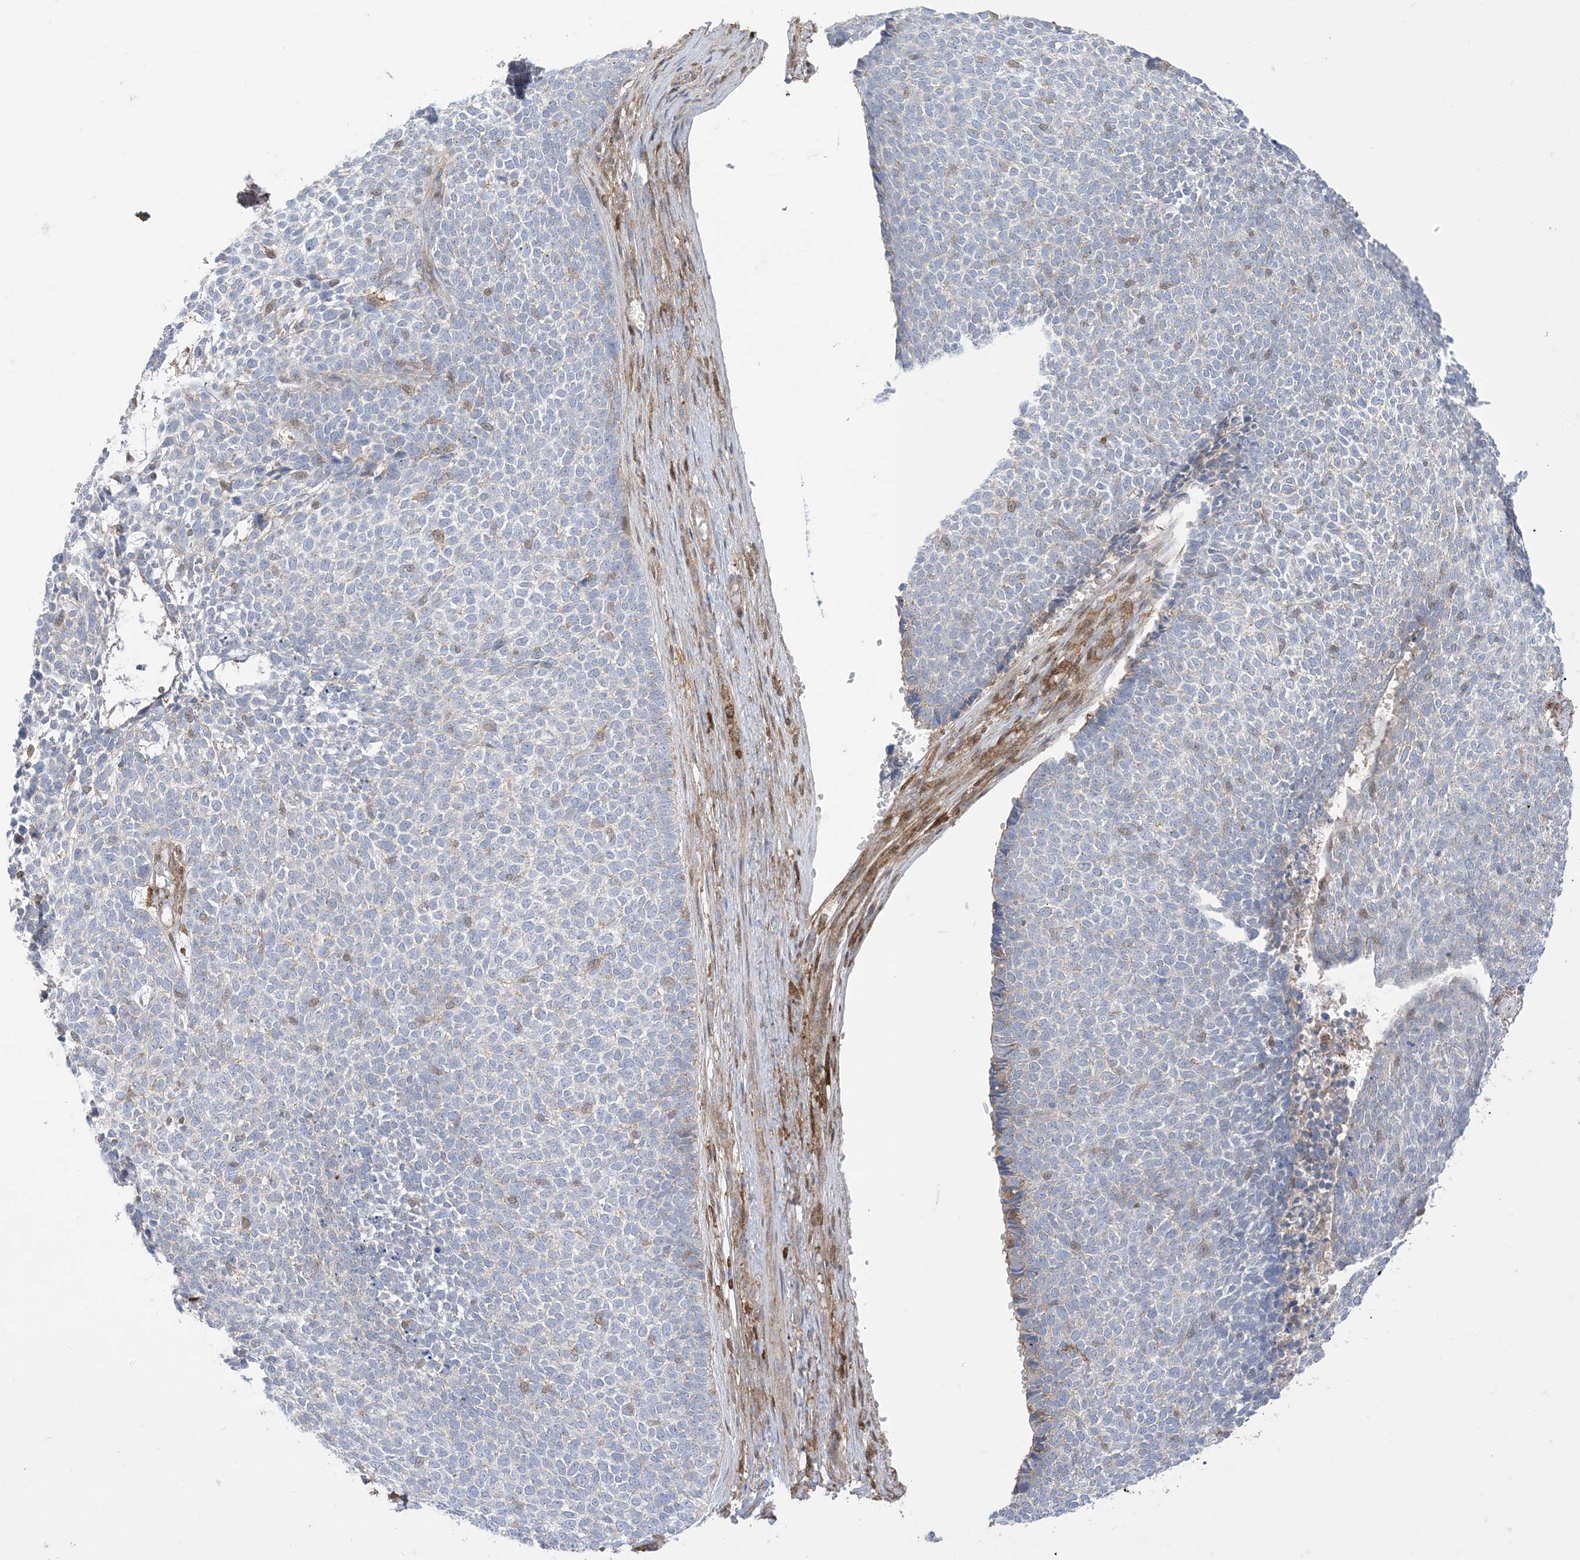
{"staining": {"intensity": "negative", "quantity": "none", "location": "none"}, "tissue": "skin cancer", "cell_type": "Tumor cells", "image_type": "cancer", "snomed": [{"axis": "morphology", "description": "Basal cell carcinoma"}, {"axis": "topography", "description": "Skin"}], "caption": "This is a histopathology image of immunohistochemistry staining of skin cancer, which shows no expression in tumor cells.", "gene": "GSN", "patient": {"sex": "female", "age": 84}}